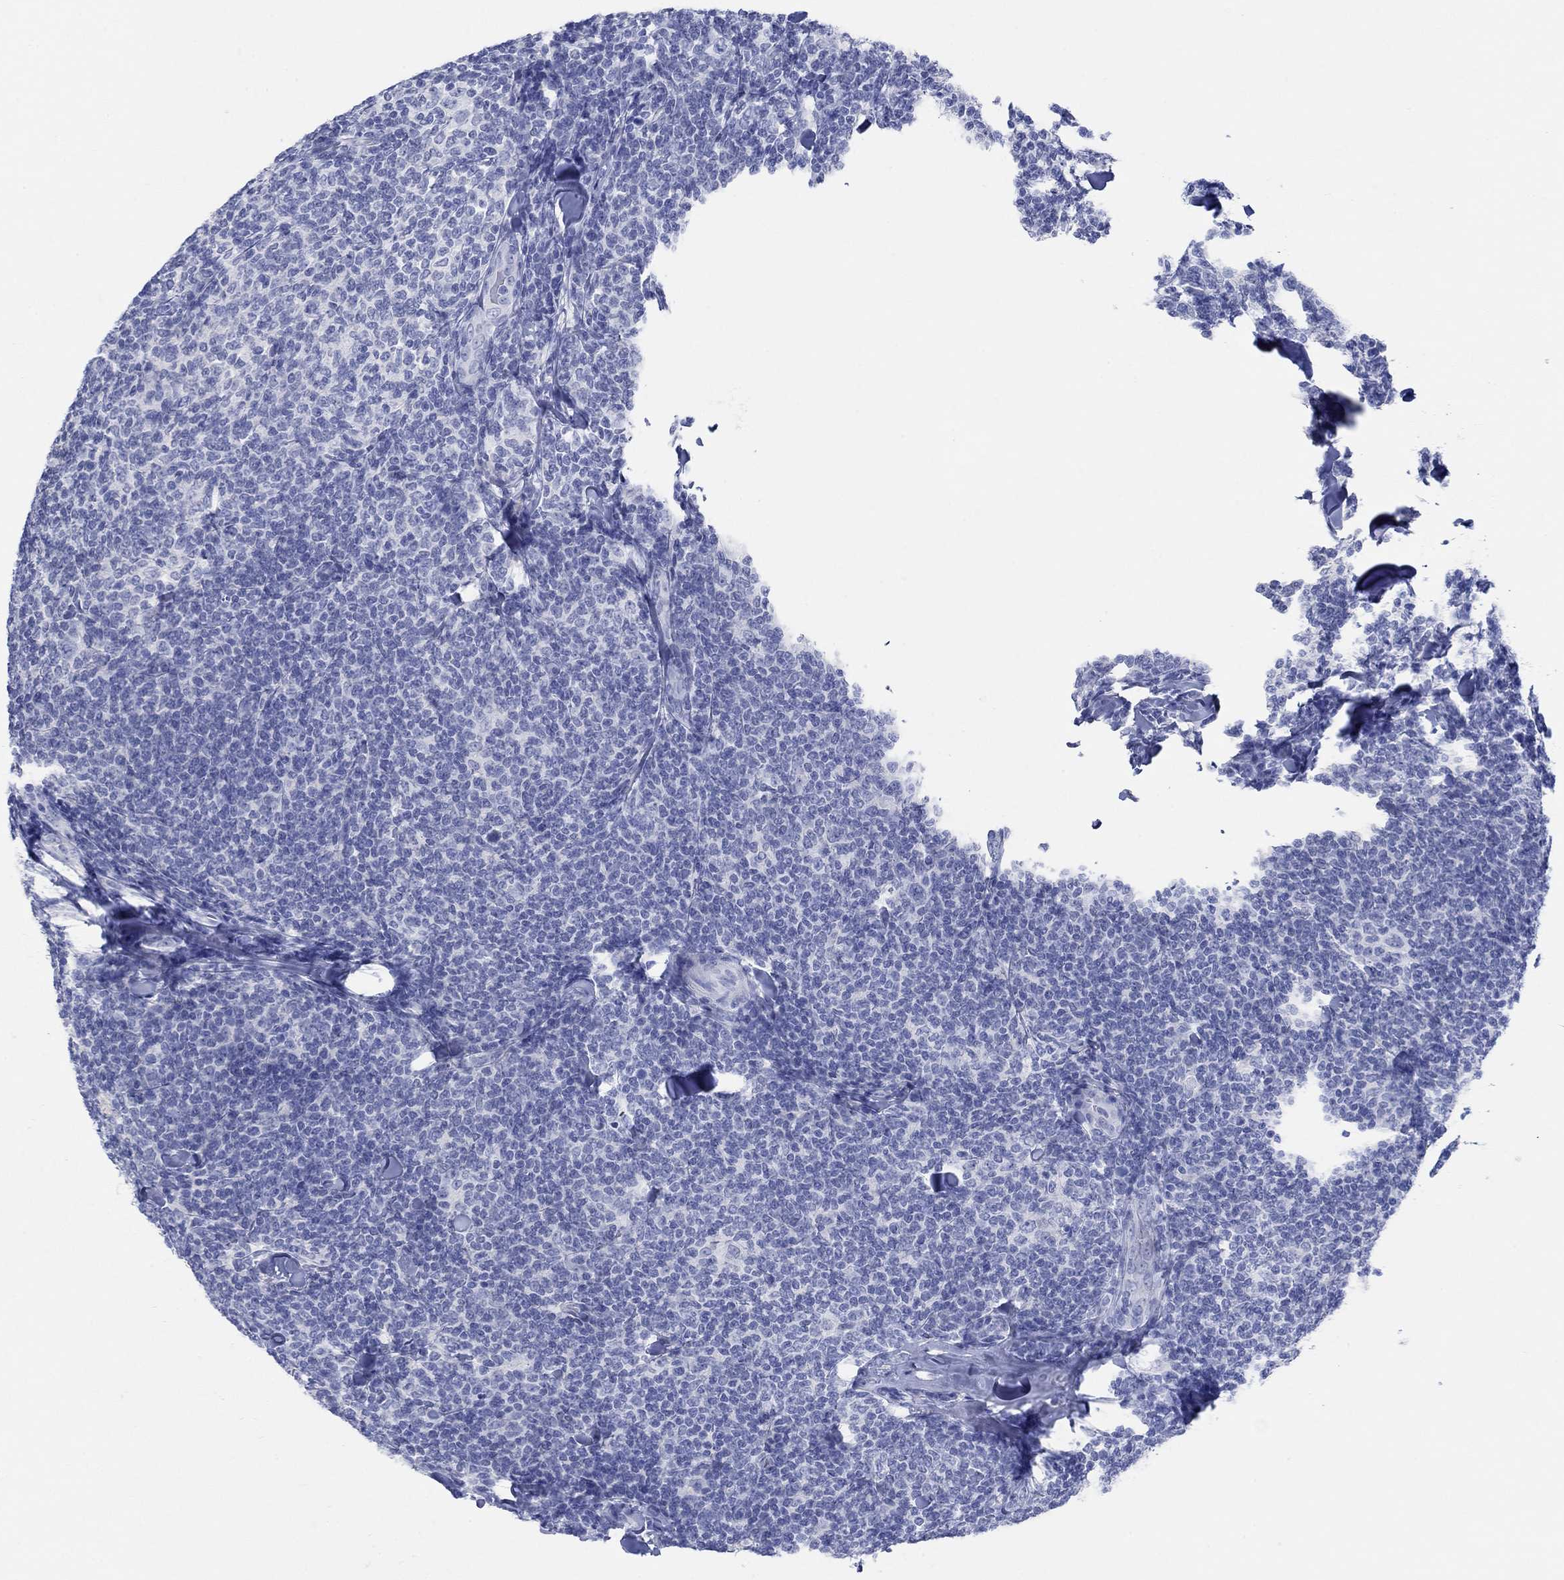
{"staining": {"intensity": "negative", "quantity": "none", "location": "none"}, "tissue": "lymphoma", "cell_type": "Tumor cells", "image_type": "cancer", "snomed": [{"axis": "morphology", "description": "Malignant lymphoma, non-Hodgkin's type, Low grade"}, {"axis": "topography", "description": "Lymph node"}], "caption": "IHC image of human malignant lymphoma, non-Hodgkin's type (low-grade) stained for a protein (brown), which demonstrates no staining in tumor cells. (DAB IHC visualized using brightfield microscopy, high magnification).", "gene": "AK8", "patient": {"sex": "female", "age": 56}}